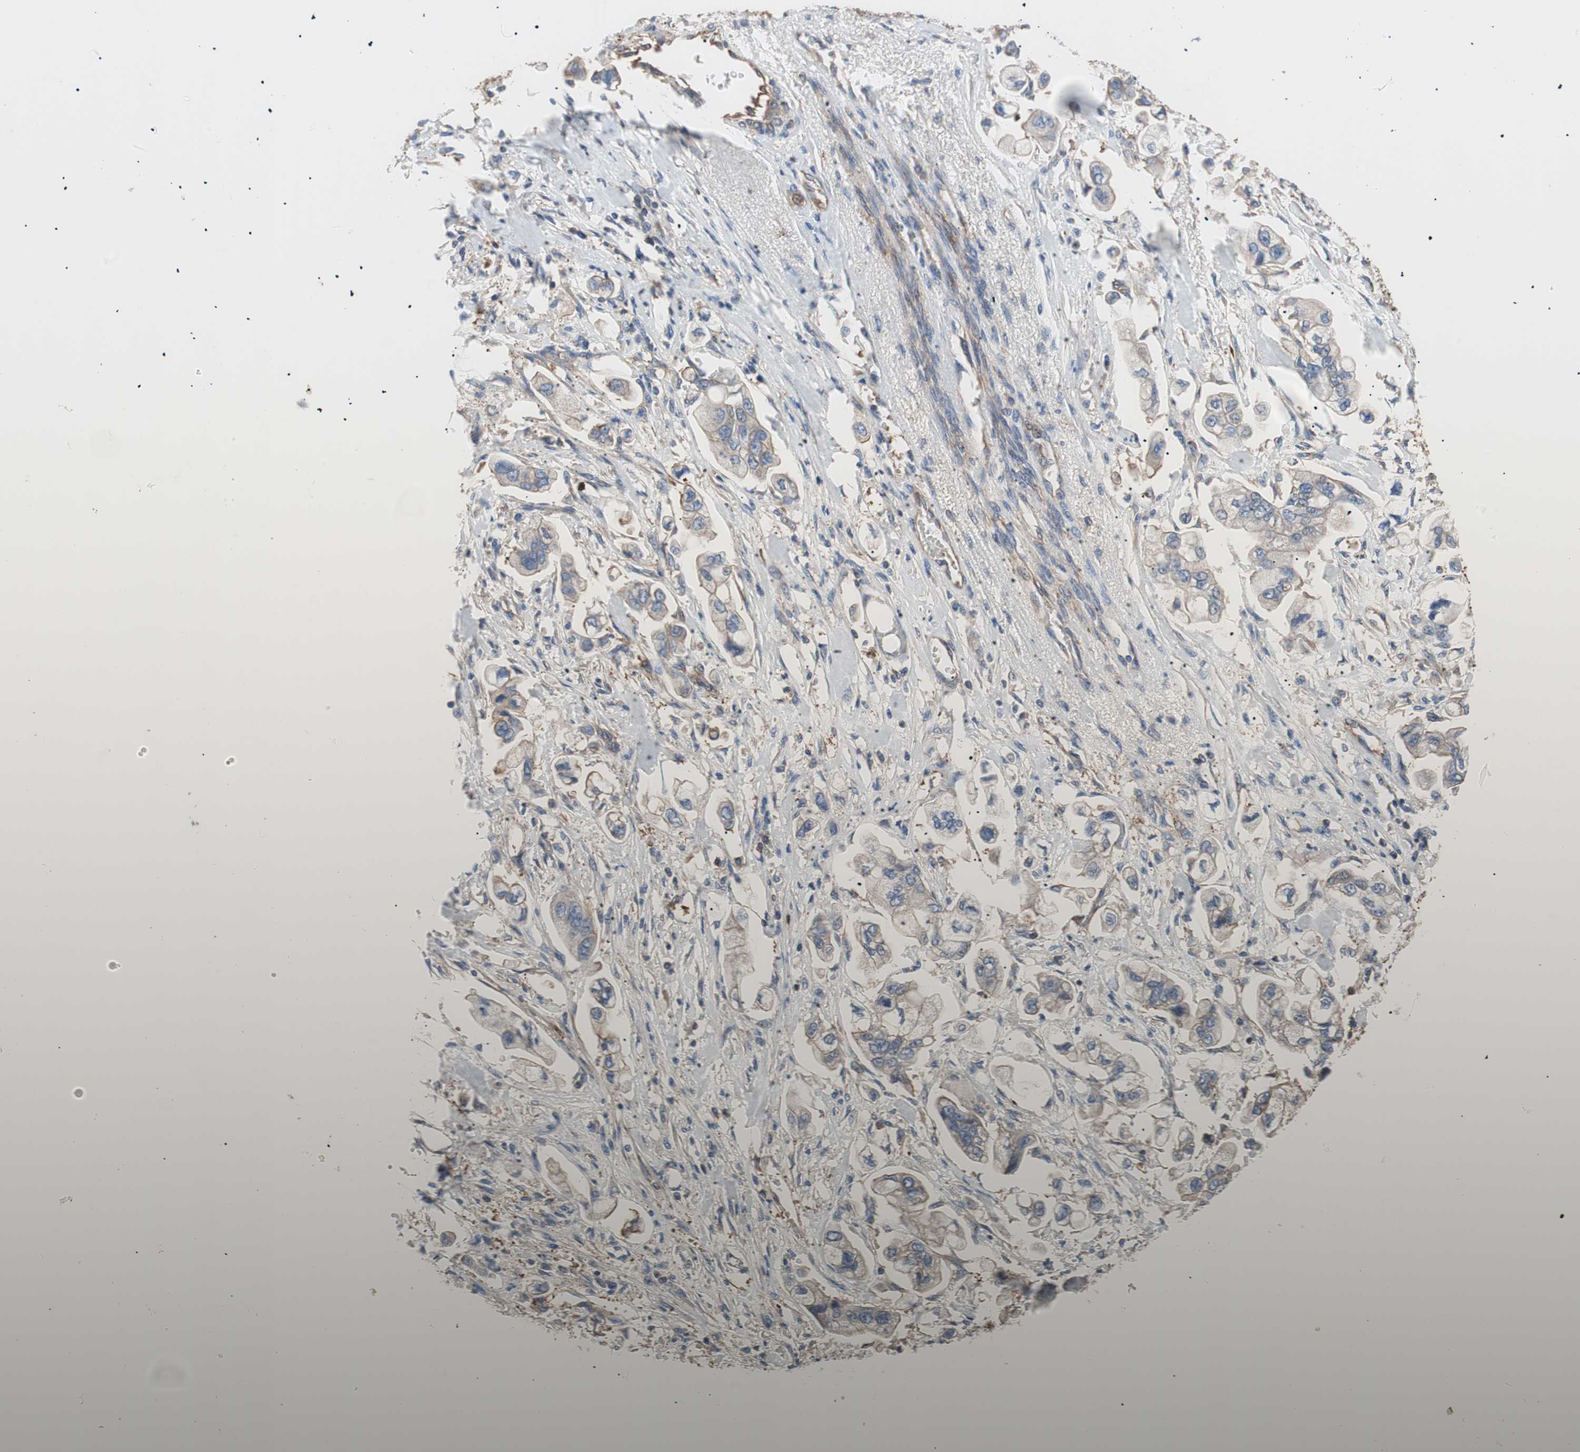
{"staining": {"intensity": "weak", "quantity": "25%-75%", "location": "cytoplasmic/membranous"}, "tissue": "stomach cancer", "cell_type": "Tumor cells", "image_type": "cancer", "snomed": [{"axis": "morphology", "description": "Adenocarcinoma, NOS"}, {"axis": "topography", "description": "Stomach"}], "caption": "Immunohistochemical staining of stomach cancer displays low levels of weak cytoplasmic/membranous expression in approximately 25%-75% of tumor cells.", "gene": "GPR160", "patient": {"sex": "male", "age": 62}}